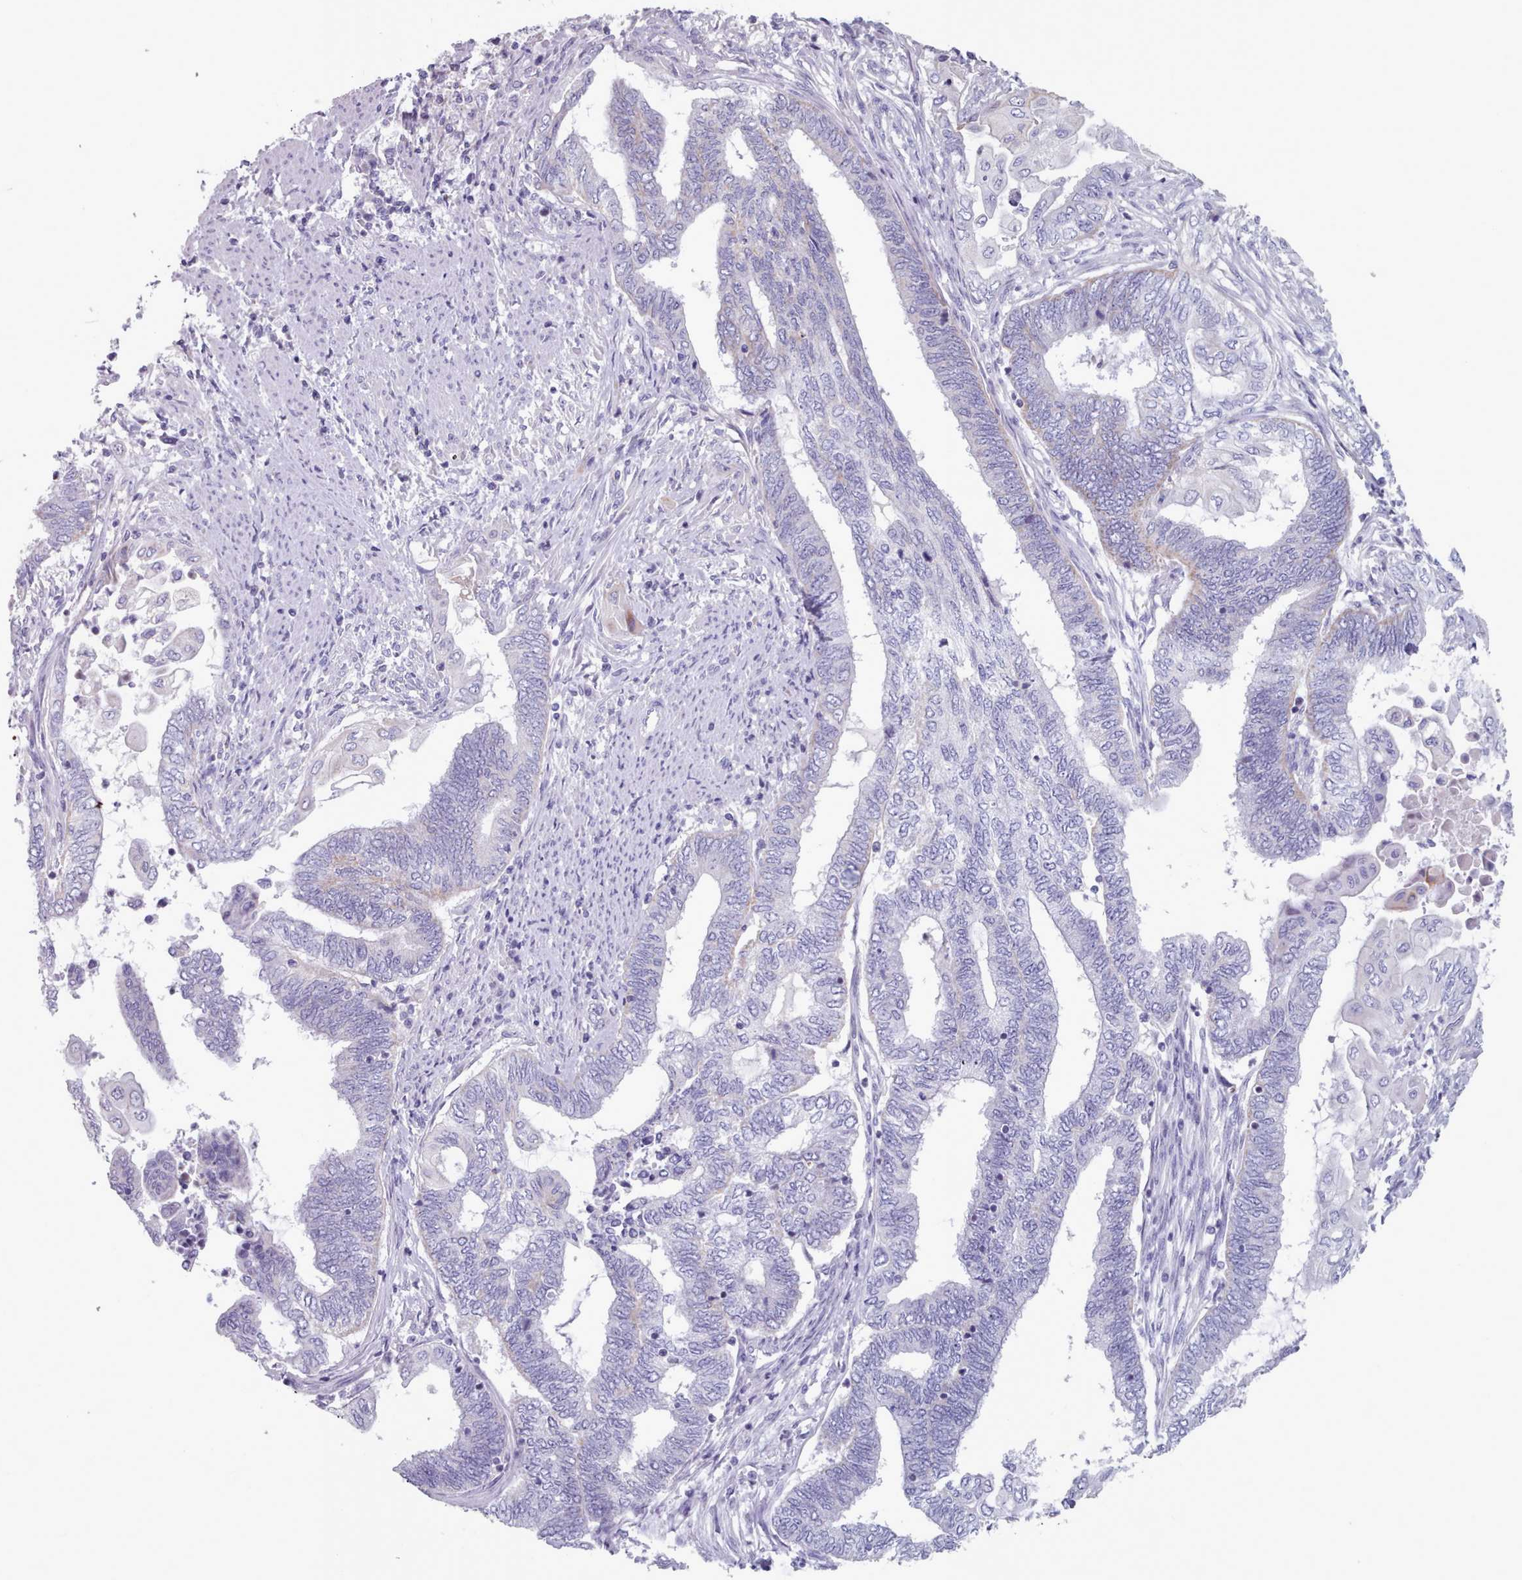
{"staining": {"intensity": "negative", "quantity": "none", "location": "none"}, "tissue": "endometrial cancer", "cell_type": "Tumor cells", "image_type": "cancer", "snomed": [{"axis": "morphology", "description": "Adenocarcinoma, NOS"}, {"axis": "topography", "description": "Uterus"}, {"axis": "topography", "description": "Endometrium"}], "caption": "High power microscopy photomicrograph of an immunohistochemistry (IHC) image of endometrial cancer (adenocarcinoma), revealing no significant positivity in tumor cells.", "gene": "FAM170B", "patient": {"sex": "female", "age": 70}}